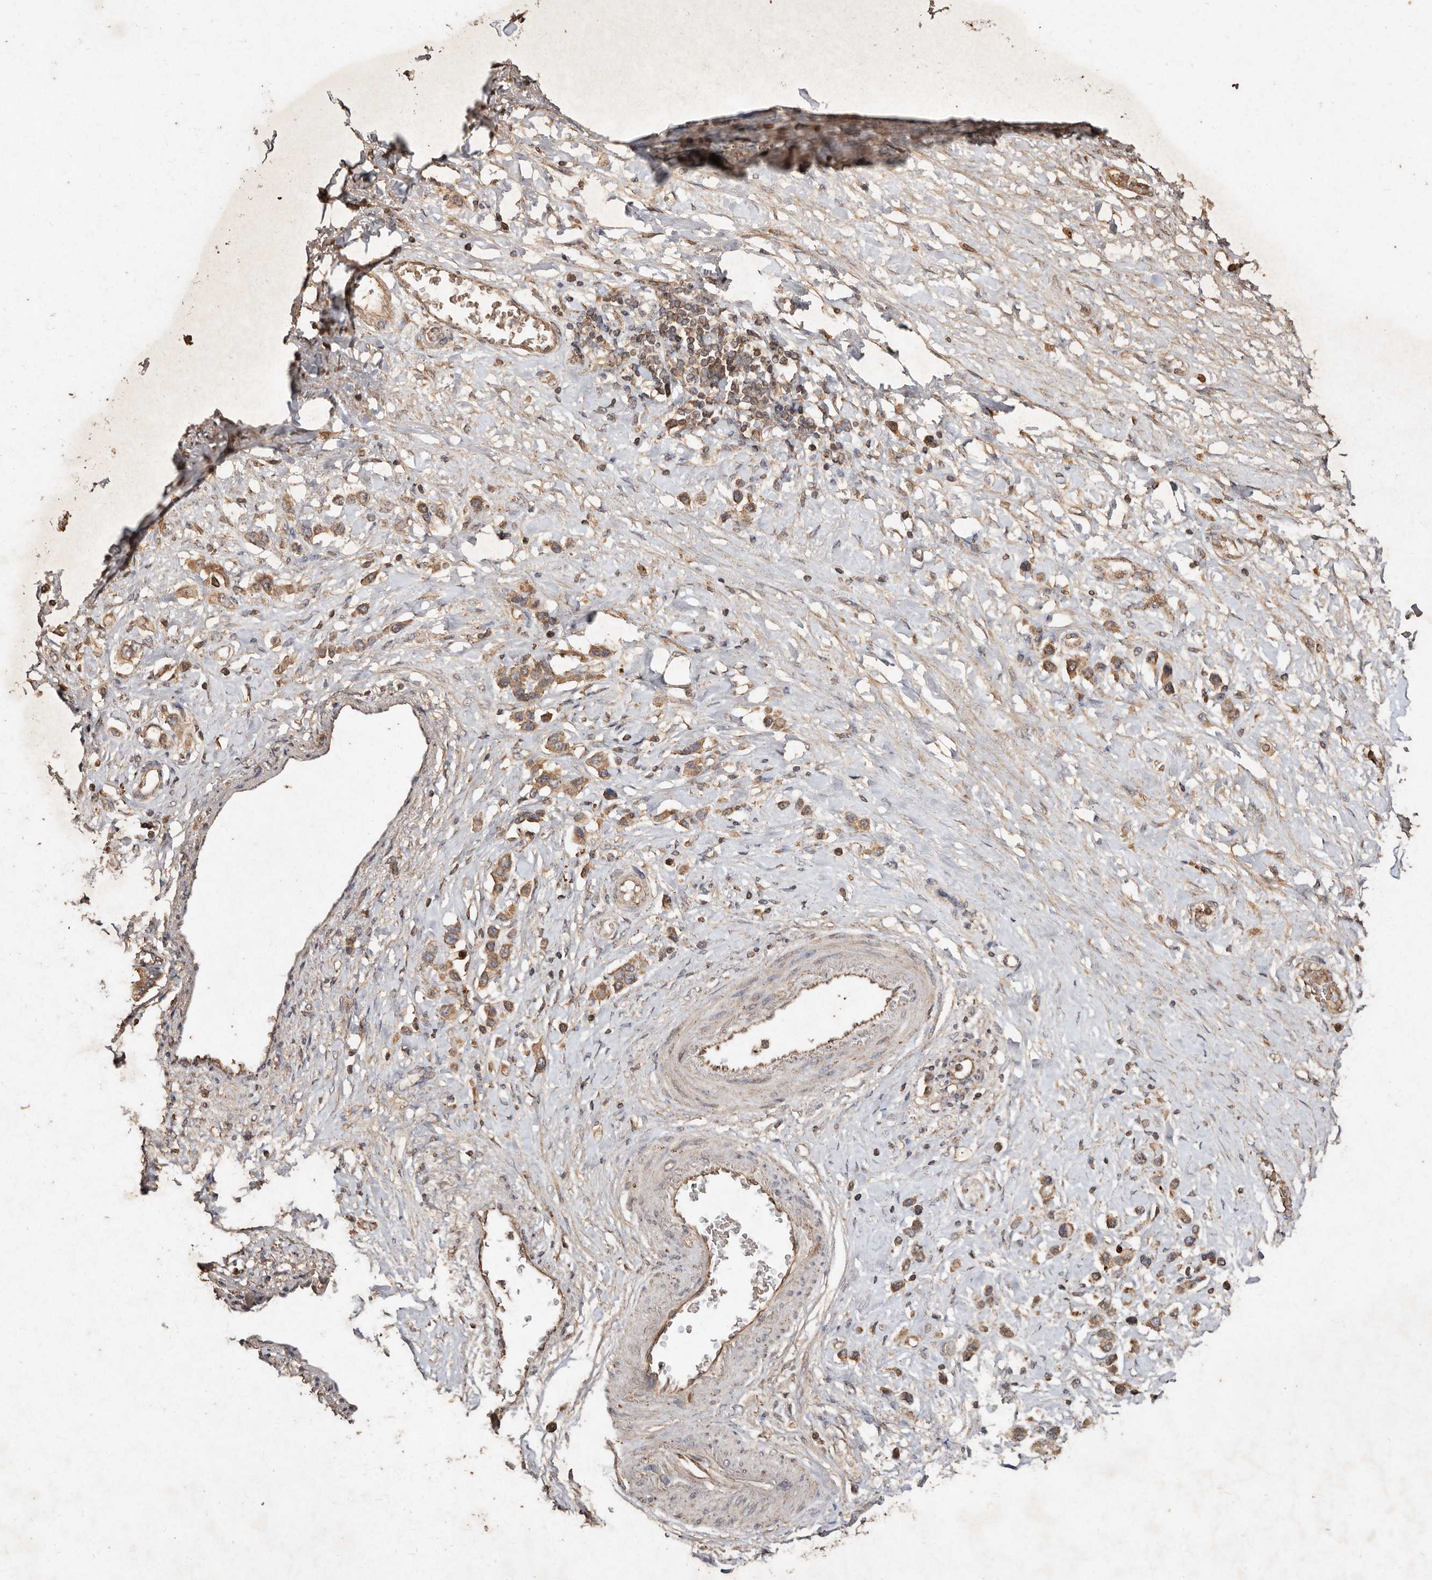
{"staining": {"intensity": "moderate", "quantity": ">75%", "location": "cytoplasmic/membranous"}, "tissue": "stomach cancer", "cell_type": "Tumor cells", "image_type": "cancer", "snomed": [{"axis": "morphology", "description": "Adenocarcinoma, NOS"}, {"axis": "topography", "description": "Stomach"}], "caption": "Immunohistochemical staining of adenocarcinoma (stomach) displays moderate cytoplasmic/membranous protein staining in about >75% of tumor cells.", "gene": "FARS2", "patient": {"sex": "female", "age": 65}}